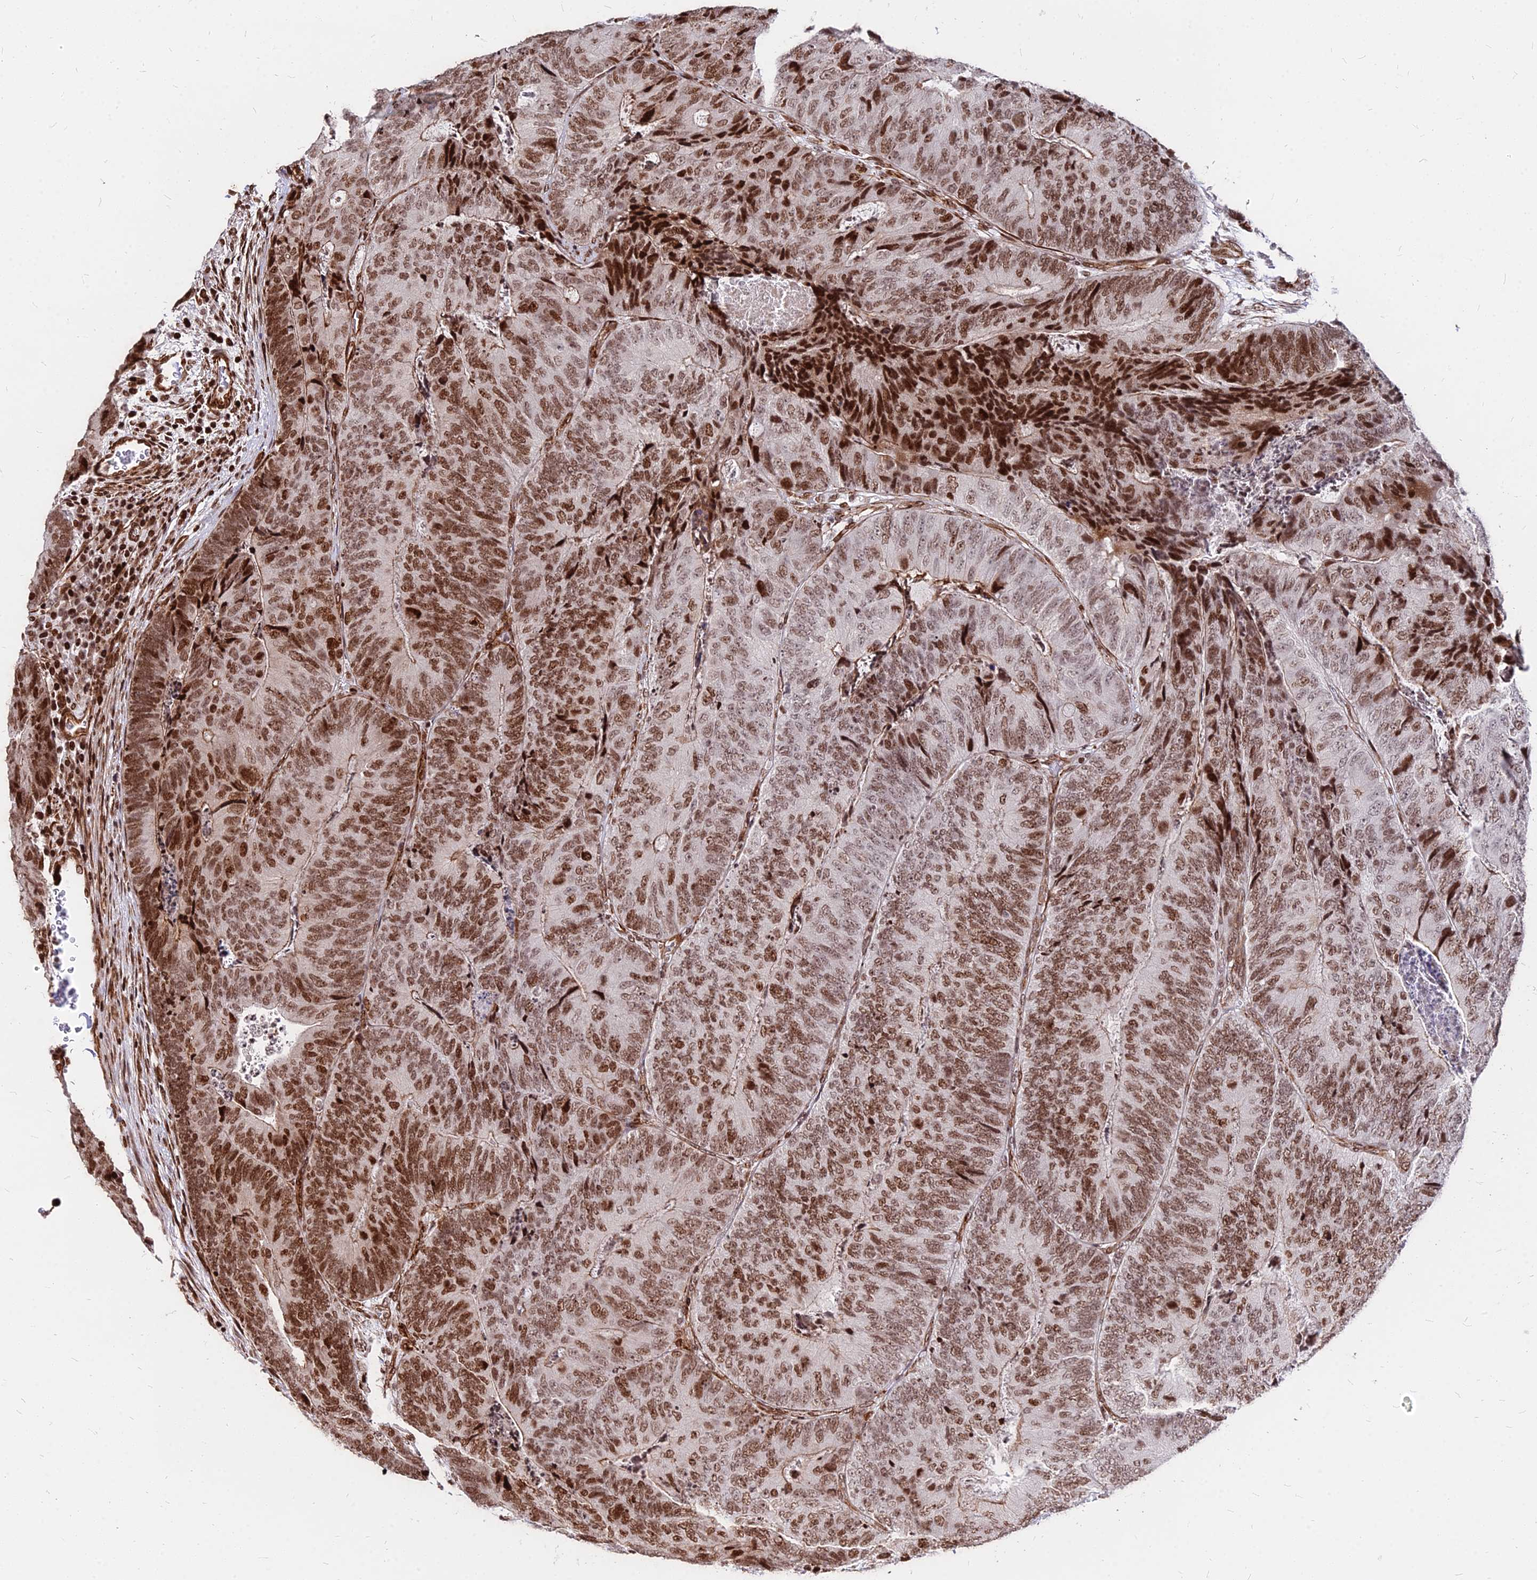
{"staining": {"intensity": "strong", "quantity": ">75%", "location": "nuclear"}, "tissue": "colorectal cancer", "cell_type": "Tumor cells", "image_type": "cancer", "snomed": [{"axis": "morphology", "description": "Adenocarcinoma, NOS"}, {"axis": "topography", "description": "Colon"}], "caption": "A brown stain highlights strong nuclear positivity of a protein in colorectal cancer tumor cells.", "gene": "NYAP2", "patient": {"sex": "female", "age": 67}}